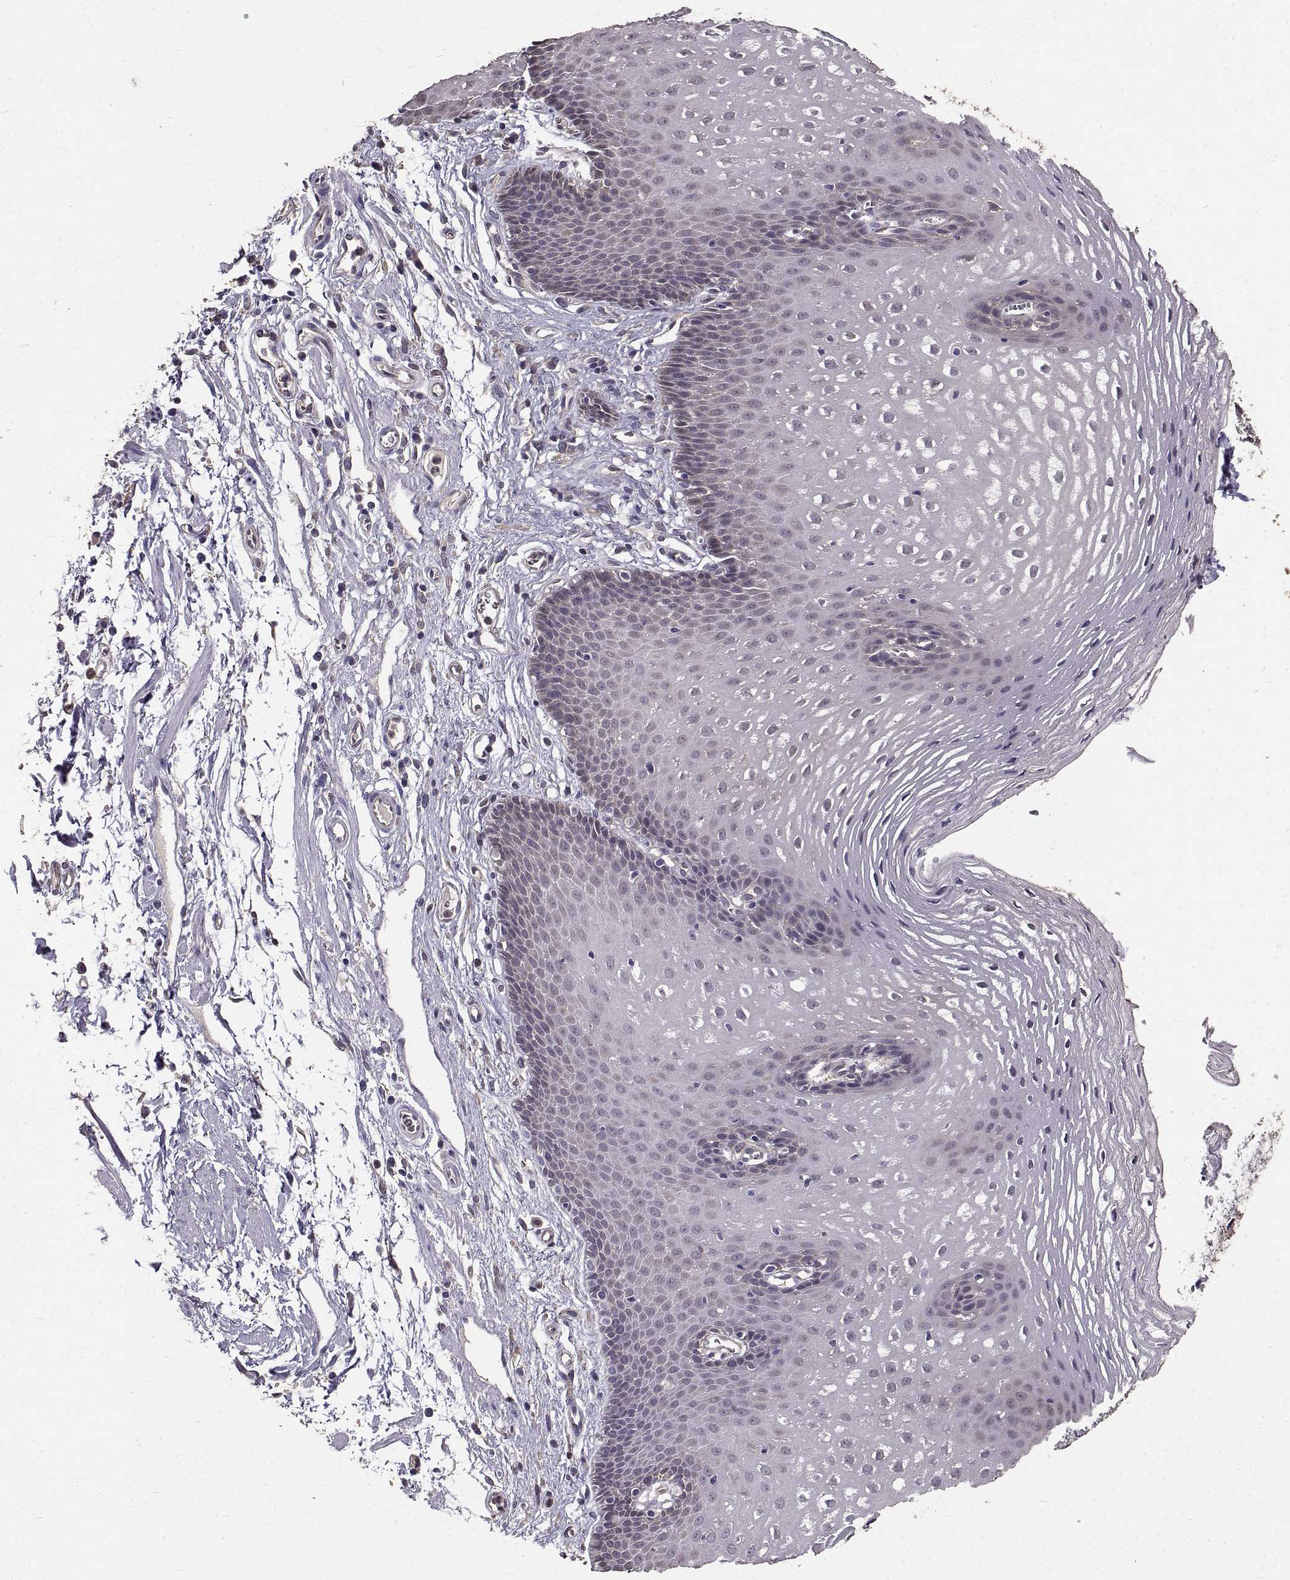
{"staining": {"intensity": "negative", "quantity": "none", "location": "none"}, "tissue": "esophagus", "cell_type": "Squamous epithelial cells", "image_type": "normal", "snomed": [{"axis": "morphology", "description": "Normal tissue, NOS"}, {"axis": "topography", "description": "Esophagus"}], "caption": "Micrograph shows no protein staining in squamous epithelial cells of unremarkable esophagus.", "gene": "PEA15", "patient": {"sex": "male", "age": 72}}